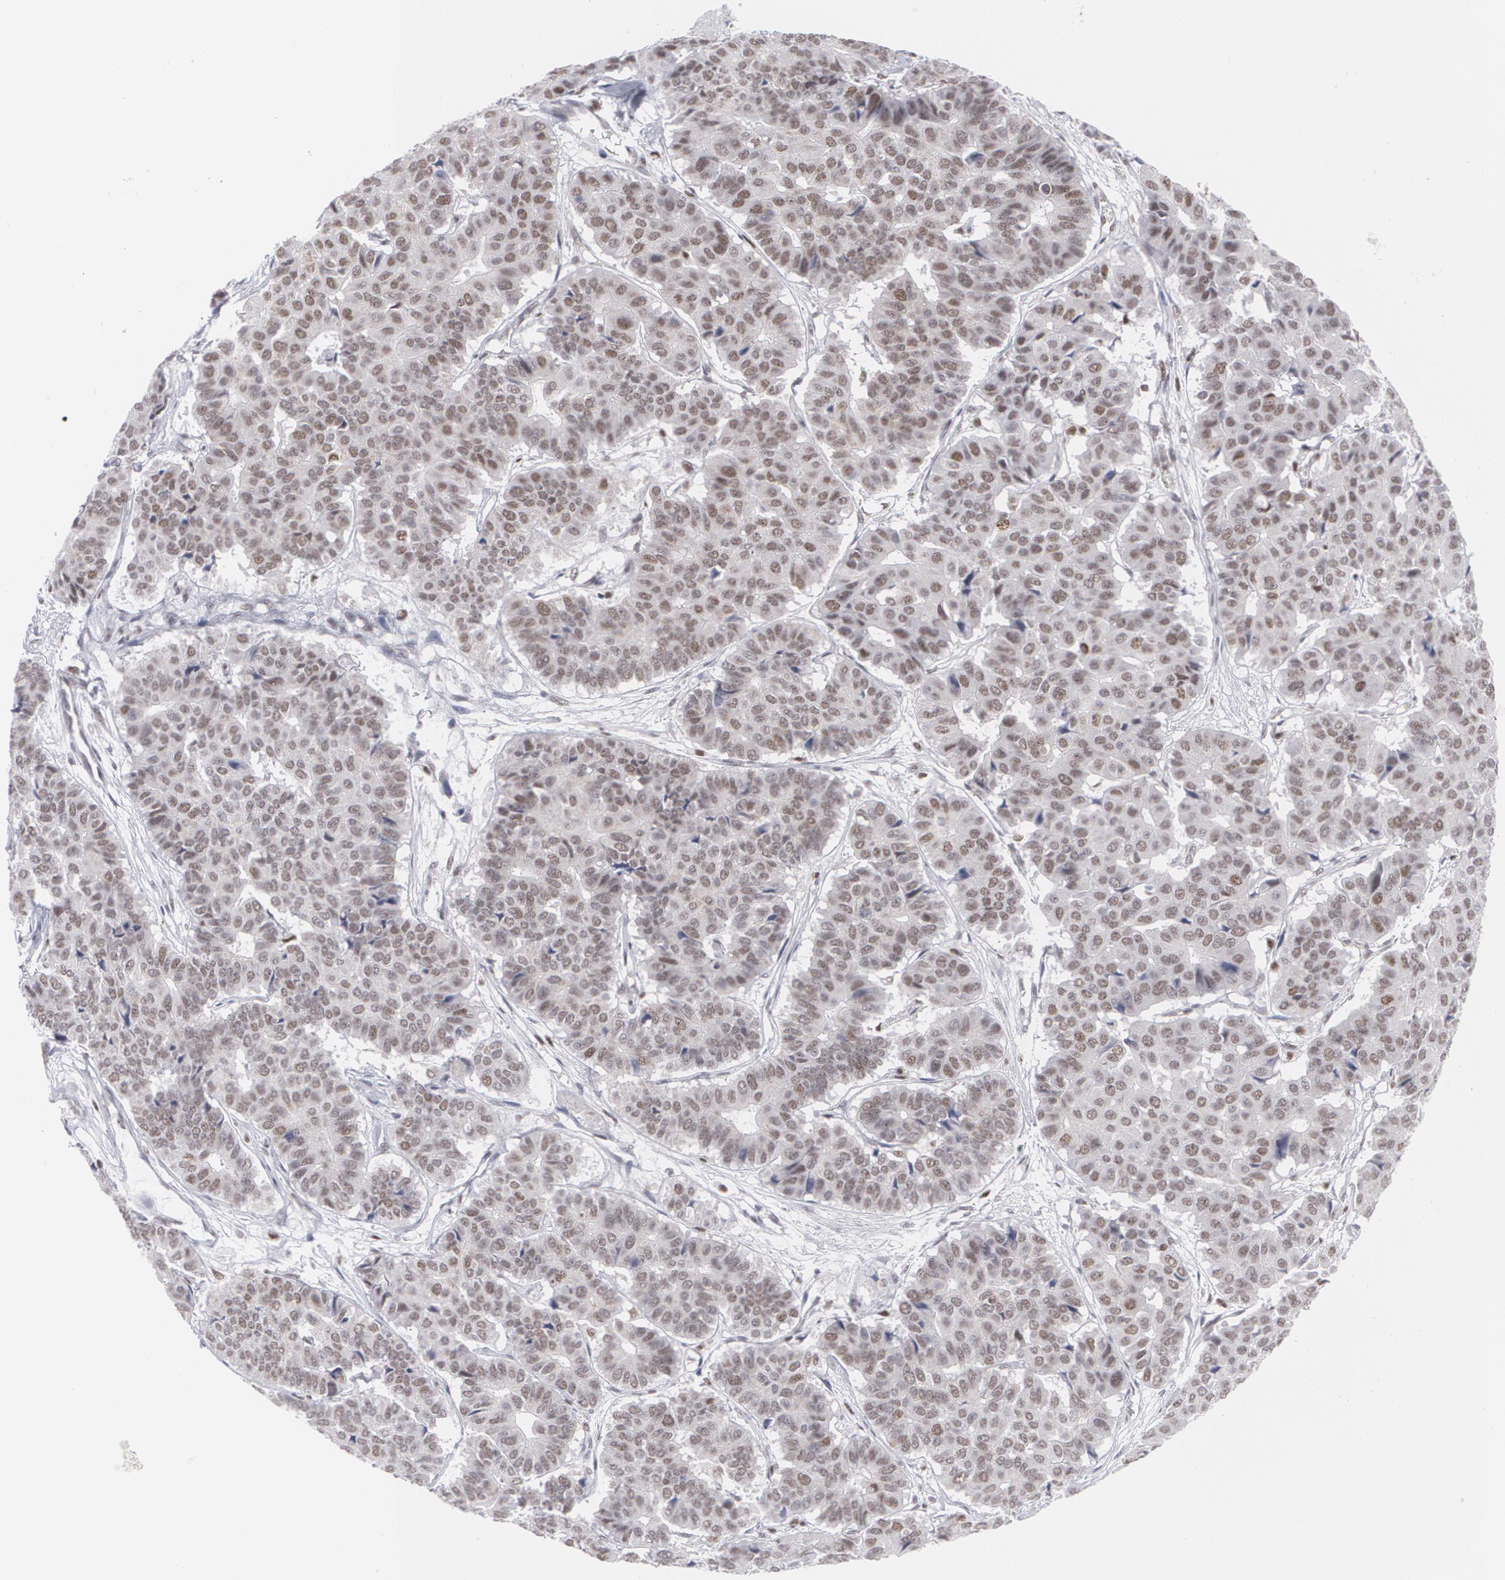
{"staining": {"intensity": "moderate", "quantity": "25%-75%", "location": "nuclear"}, "tissue": "pancreatic cancer", "cell_type": "Tumor cells", "image_type": "cancer", "snomed": [{"axis": "morphology", "description": "Adenocarcinoma, NOS"}, {"axis": "topography", "description": "Pancreas"}], "caption": "Adenocarcinoma (pancreatic) tissue exhibits moderate nuclear positivity in about 25%-75% of tumor cells", "gene": "MCL1", "patient": {"sex": "male", "age": 50}}